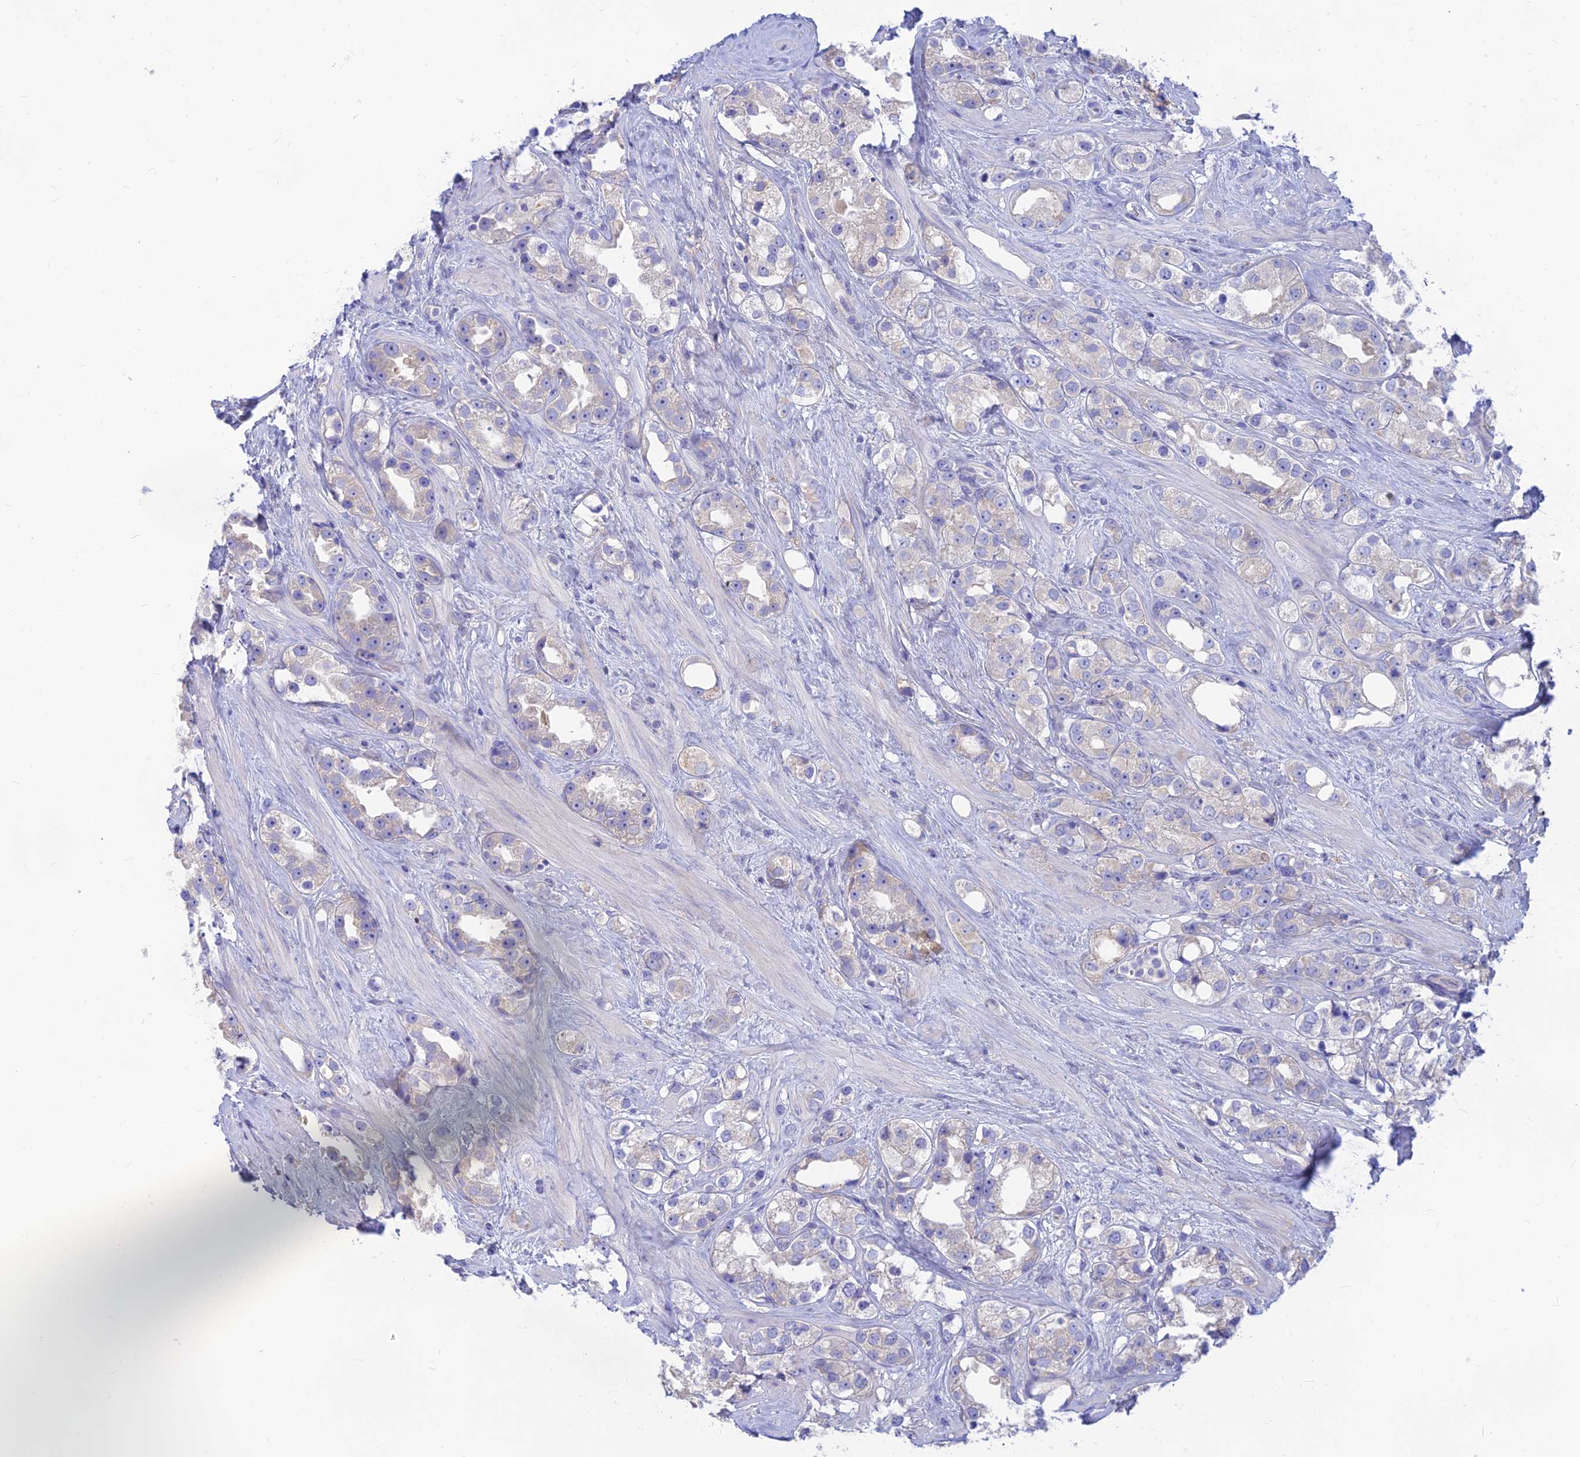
{"staining": {"intensity": "negative", "quantity": "none", "location": "none"}, "tissue": "prostate cancer", "cell_type": "Tumor cells", "image_type": "cancer", "snomed": [{"axis": "morphology", "description": "Adenocarcinoma, NOS"}, {"axis": "topography", "description": "Prostate"}], "caption": "DAB immunohistochemical staining of human adenocarcinoma (prostate) shows no significant expression in tumor cells. (DAB (3,3'-diaminobenzidine) immunohistochemistry (IHC) with hematoxylin counter stain).", "gene": "TMEM30B", "patient": {"sex": "male", "age": 79}}